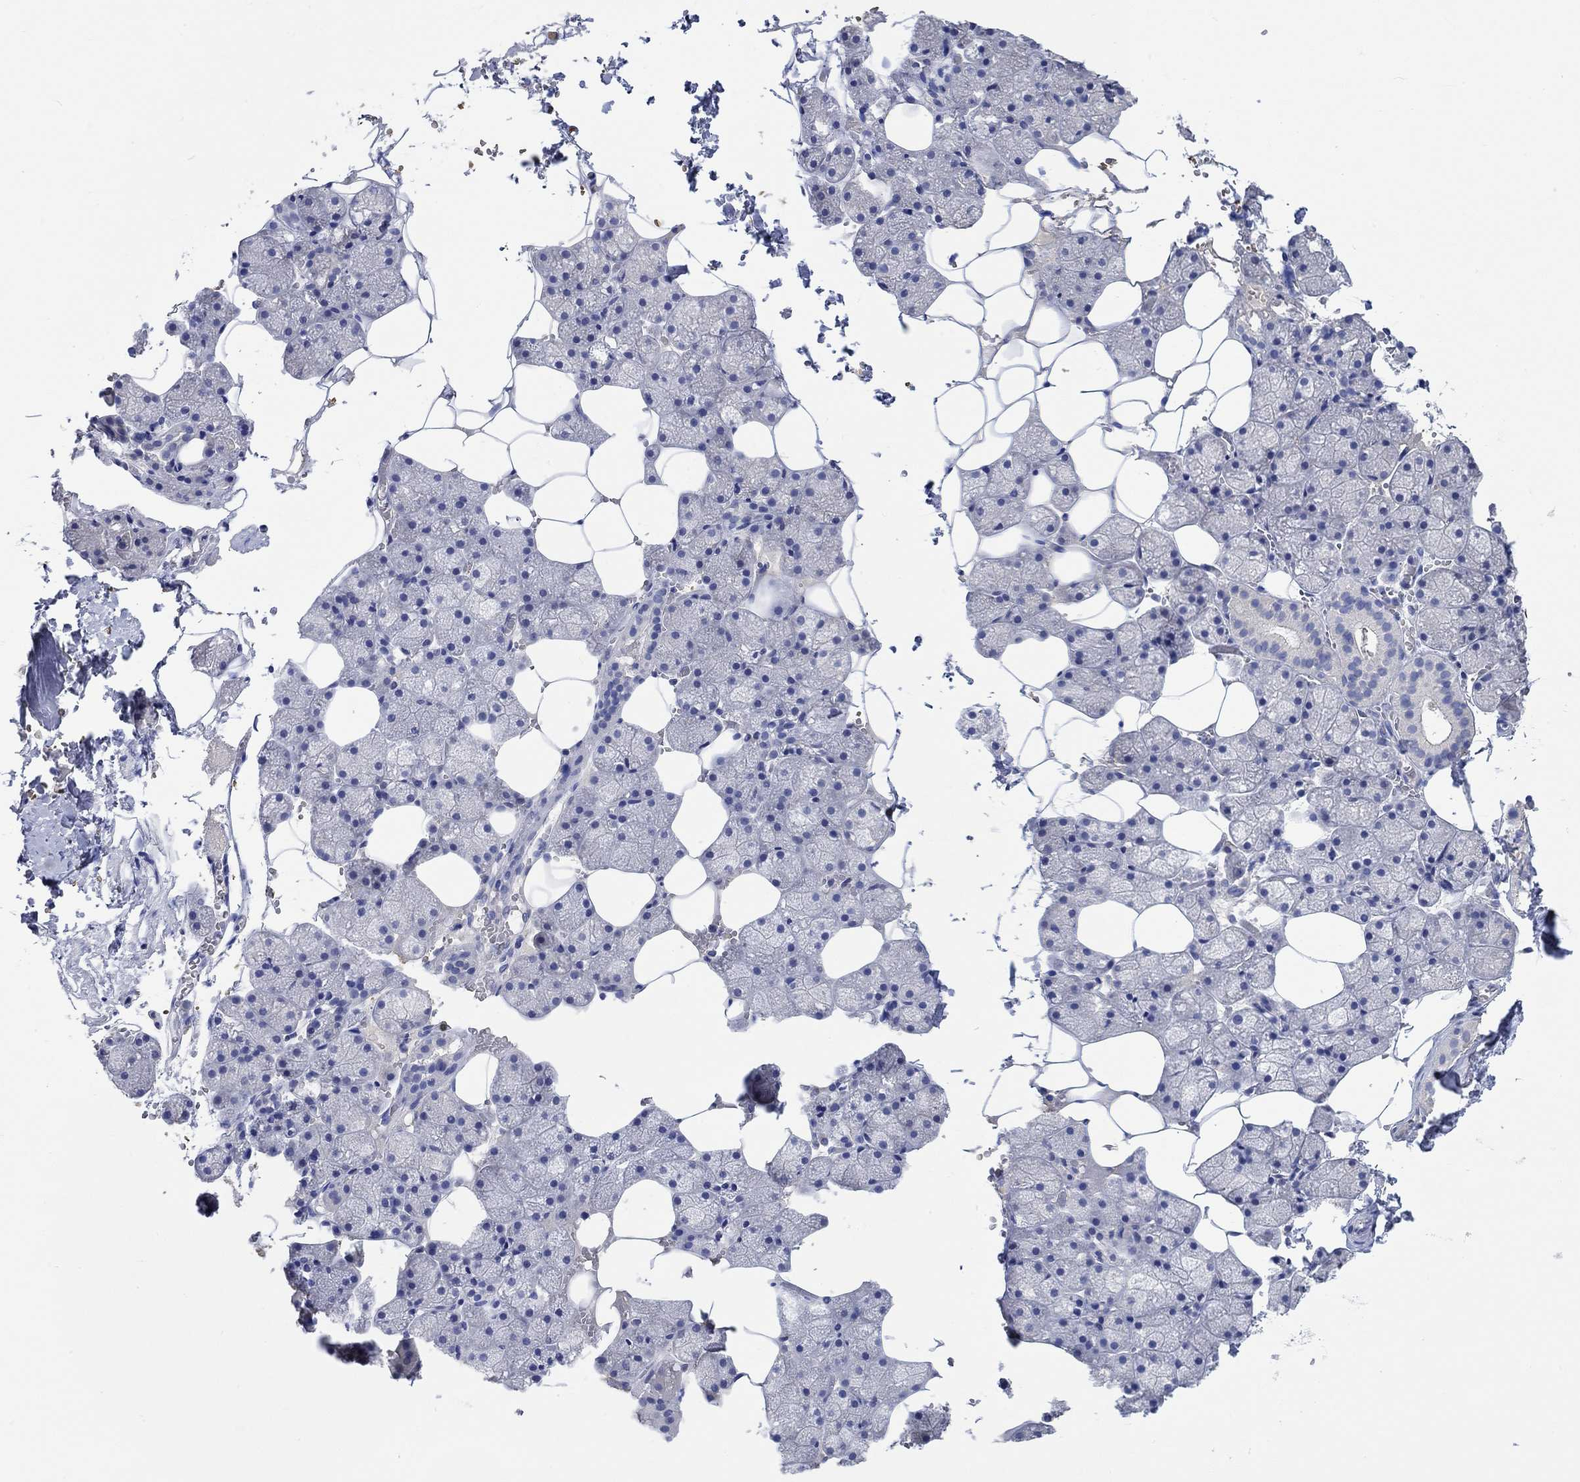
{"staining": {"intensity": "negative", "quantity": "none", "location": "none"}, "tissue": "salivary gland", "cell_type": "Glandular cells", "image_type": "normal", "snomed": [{"axis": "morphology", "description": "Normal tissue, NOS"}, {"axis": "topography", "description": "Salivary gland"}], "caption": "High power microscopy image of an immunohistochemistry photomicrograph of normal salivary gland, revealing no significant positivity in glandular cells.", "gene": "KCNA1", "patient": {"sex": "male", "age": 38}}